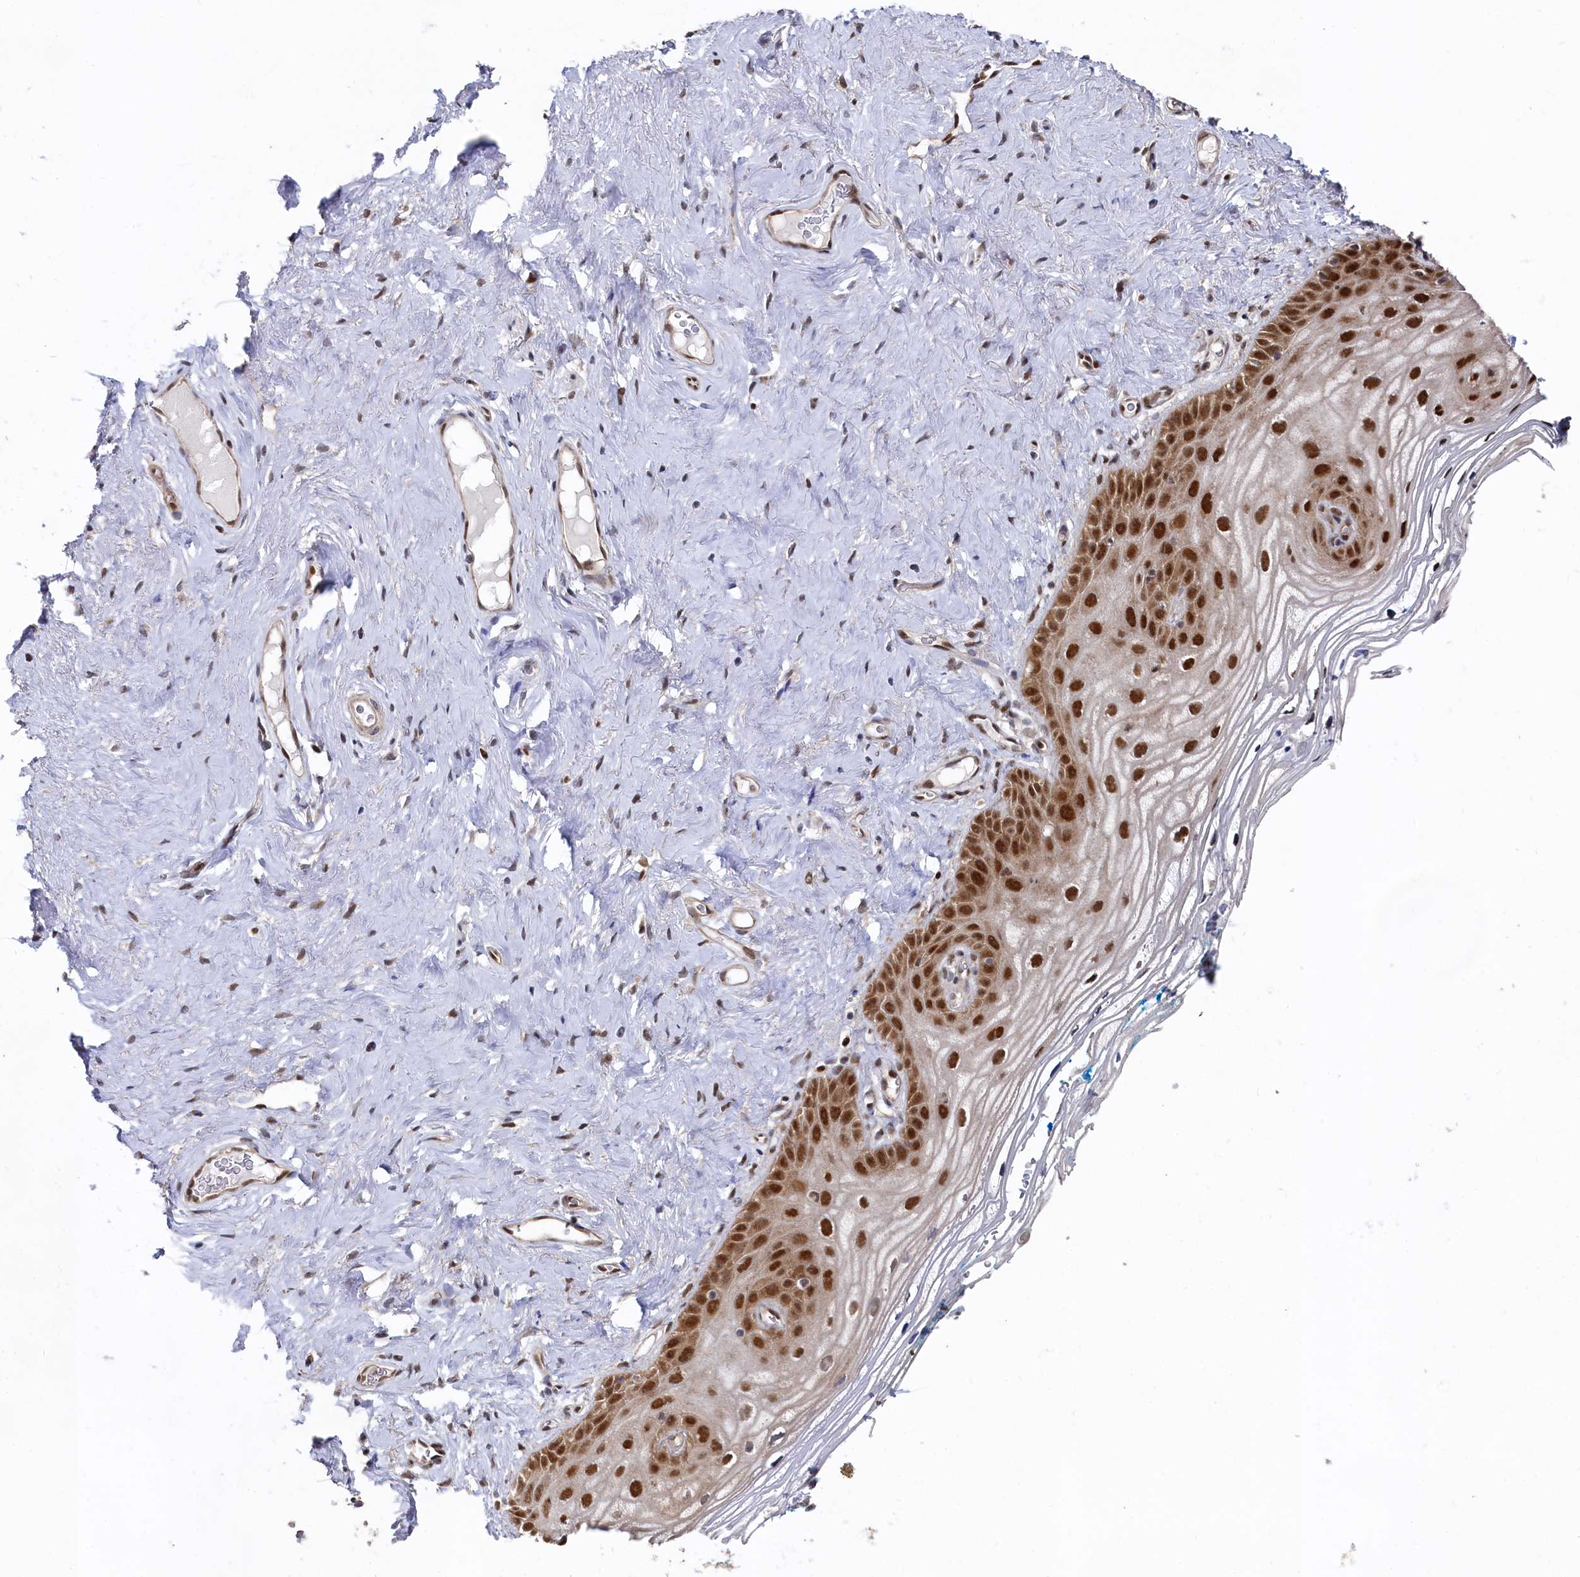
{"staining": {"intensity": "strong", "quantity": ">75%", "location": "nuclear"}, "tissue": "vagina", "cell_type": "Squamous epithelial cells", "image_type": "normal", "snomed": [{"axis": "morphology", "description": "Normal tissue, NOS"}, {"axis": "topography", "description": "Vagina"}], "caption": "Unremarkable vagina exhibits strong nuclear positivity in approximately >75% of squamous epithelial cells (Brightfield microscopy of DAB IHC at high magnification)..", "gene": "BUB3", "patient": {"sex": "female", "age": 68}}